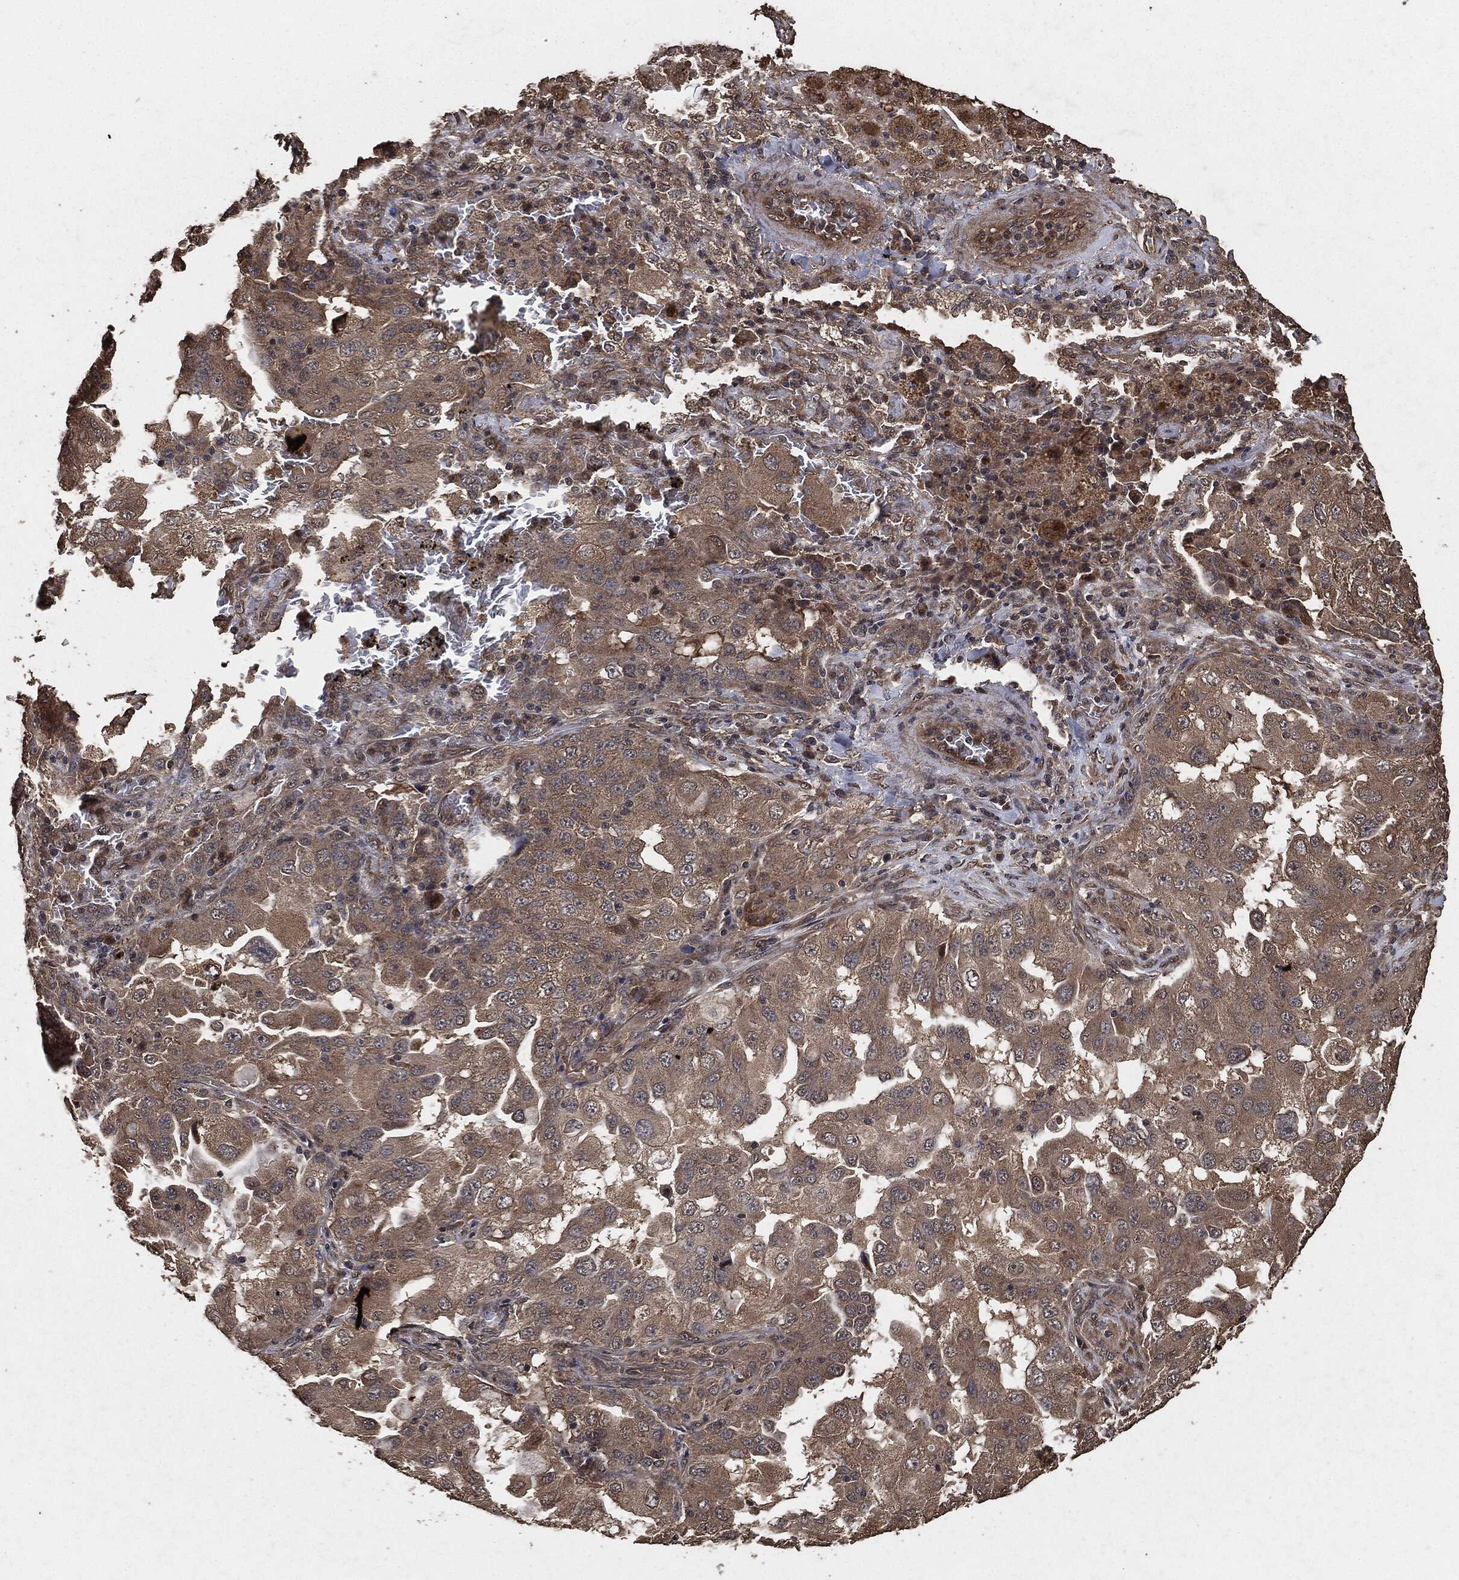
{"staining": {"intensity": "weak", "quantity": ">75%", "location": "cytoplasmic/membranous"}, "tissue": "lung cancer", "cell_type": "Tumor cells", "image_type": "cancer", "snomed": [{"axis": "morphology", "description": "Adenocarcinoma, NOS"}, {"axis": "topography", "description": "Lung"}], "caption": "Immunohistochemical staining of human lung cancer displays low levels of weak cytoplasmic/membranous staining in about >75% of tumor cells.", "gene": "AKT1S1", "patient": {"sex": "female", "age": 61}}